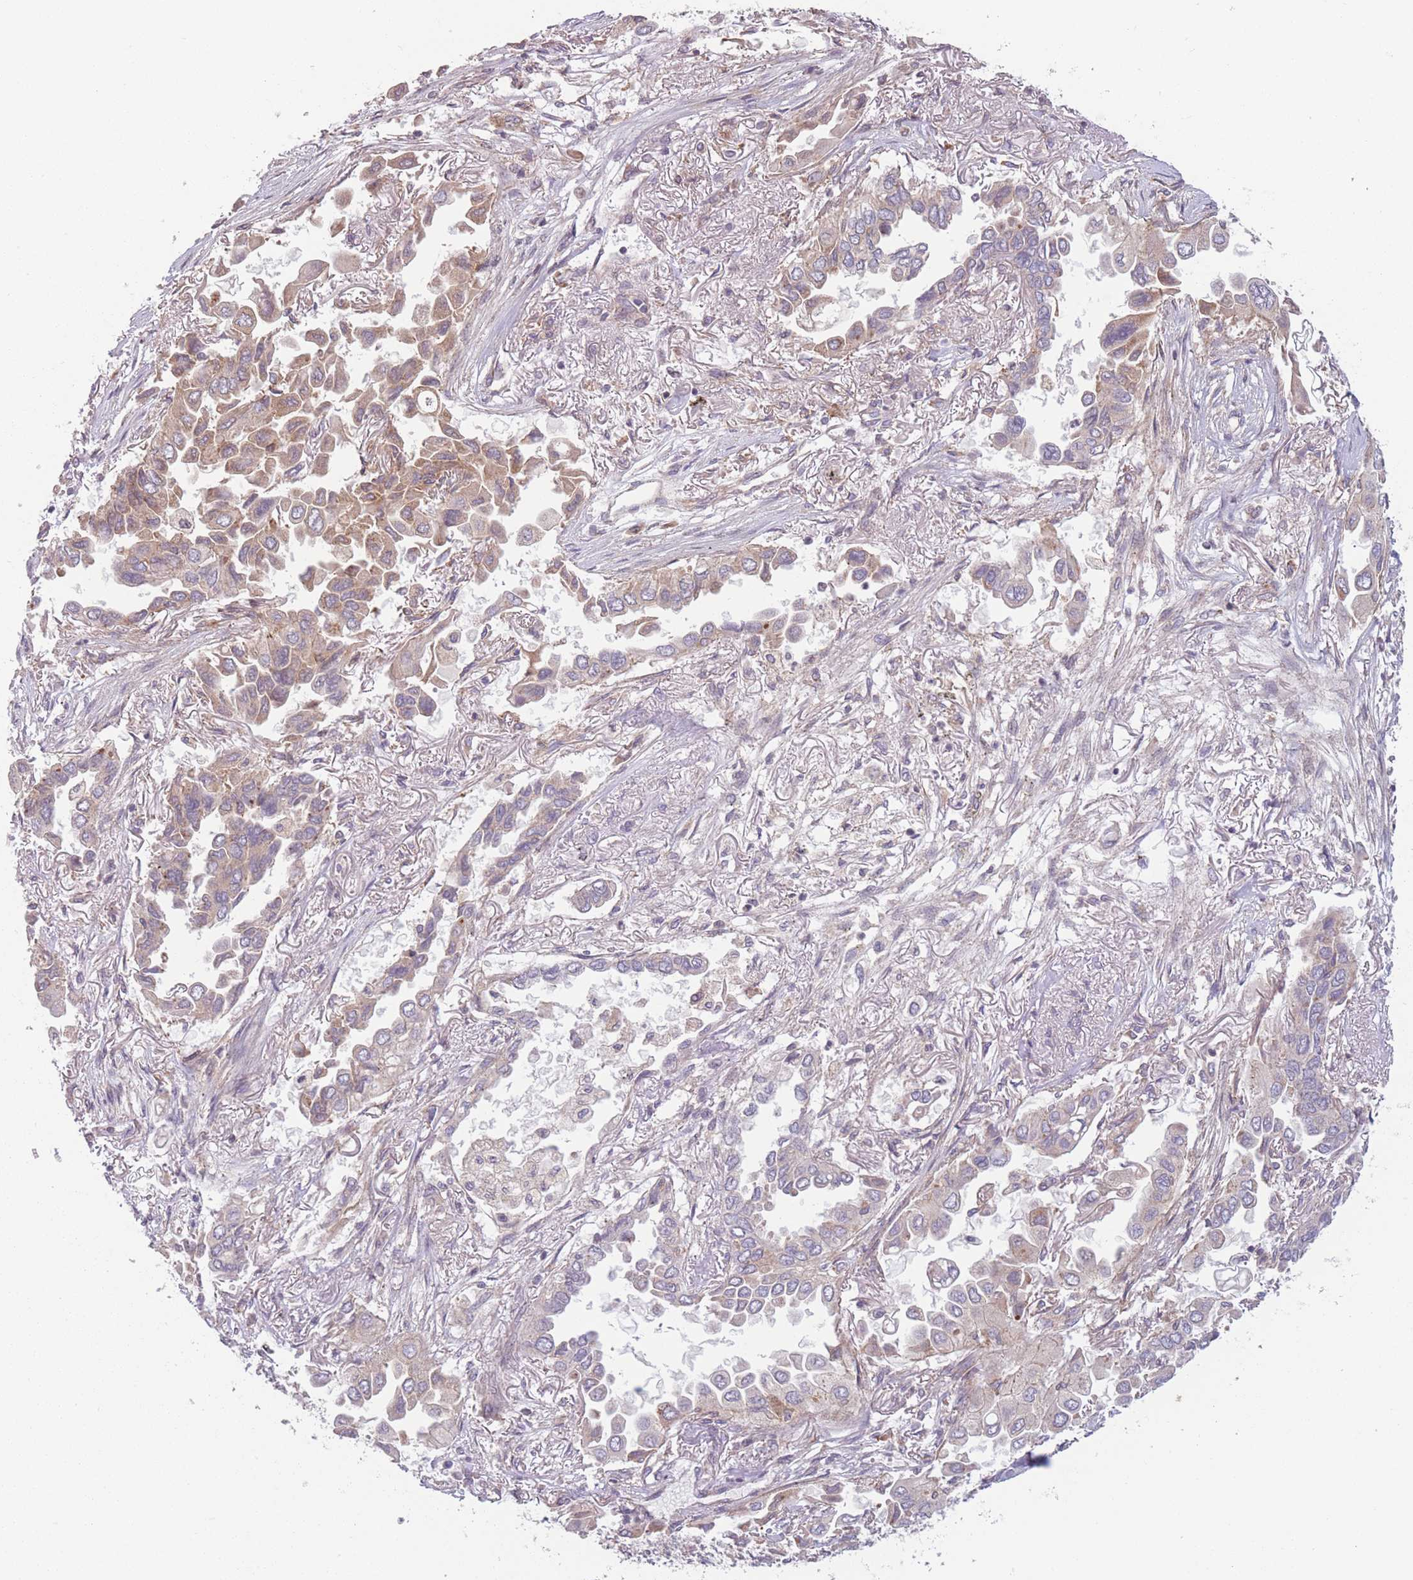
{"staining": {"intensity": "moderate", "quantity": "<25%", "location": "cytoplasmic/membranous"}, "tissue": "lung cancer", "cell_type": "Tumor cells", "image_type": "cancer", "snomed": [{"axis": "morphology", "description": "Adenocarcinoma, NOS"}, {"axis": "topography", "description": "Lung"}], "caption": "The histopathology image demonstrates staining of adenocarcinoma (lung), revealing moderate cytoplasmic/membranous protein expression (brown color) within tumor cells.", "gene": "WASHC2A", "patient": {"sex": "female", "age": 76}}